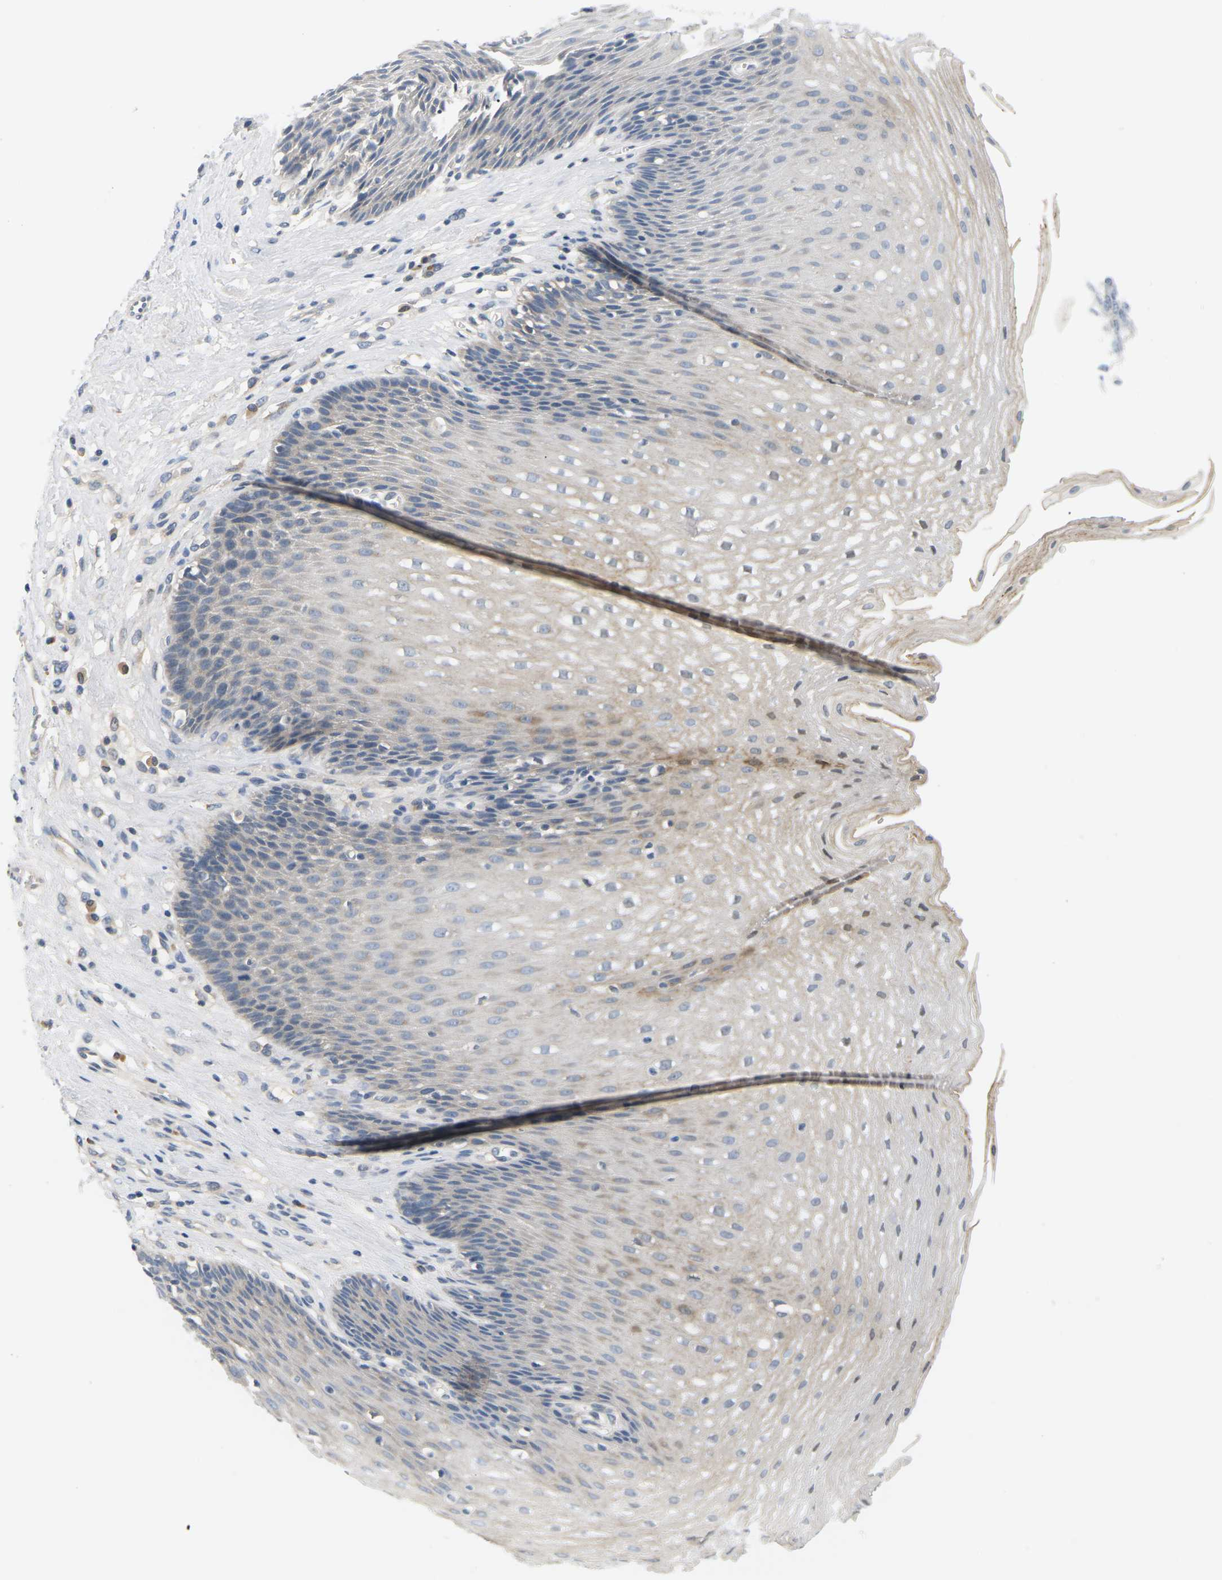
{"staining": {"intensity": "moderate", "quantity": "<25%", "location": "cytoplasmic/membranous"}, "tissue": "esophagus", "cell_type": "Squamous epithelial cells", "image_type": "normal", "snomed": [{"axis": "morphology", "description": "Normal tissue, NOS"}, {"axis": "topography", "description": "Esophagus"}], "caption": "An image showing moderate cytoplasmic/membranous positivity in about <25% of squamous epithelial cells in unremarkable esophagus, as visualized by brown immunohistochemical staining.", "gene": "EVA1C", "patient": {"sex": "male", "age": 48}}